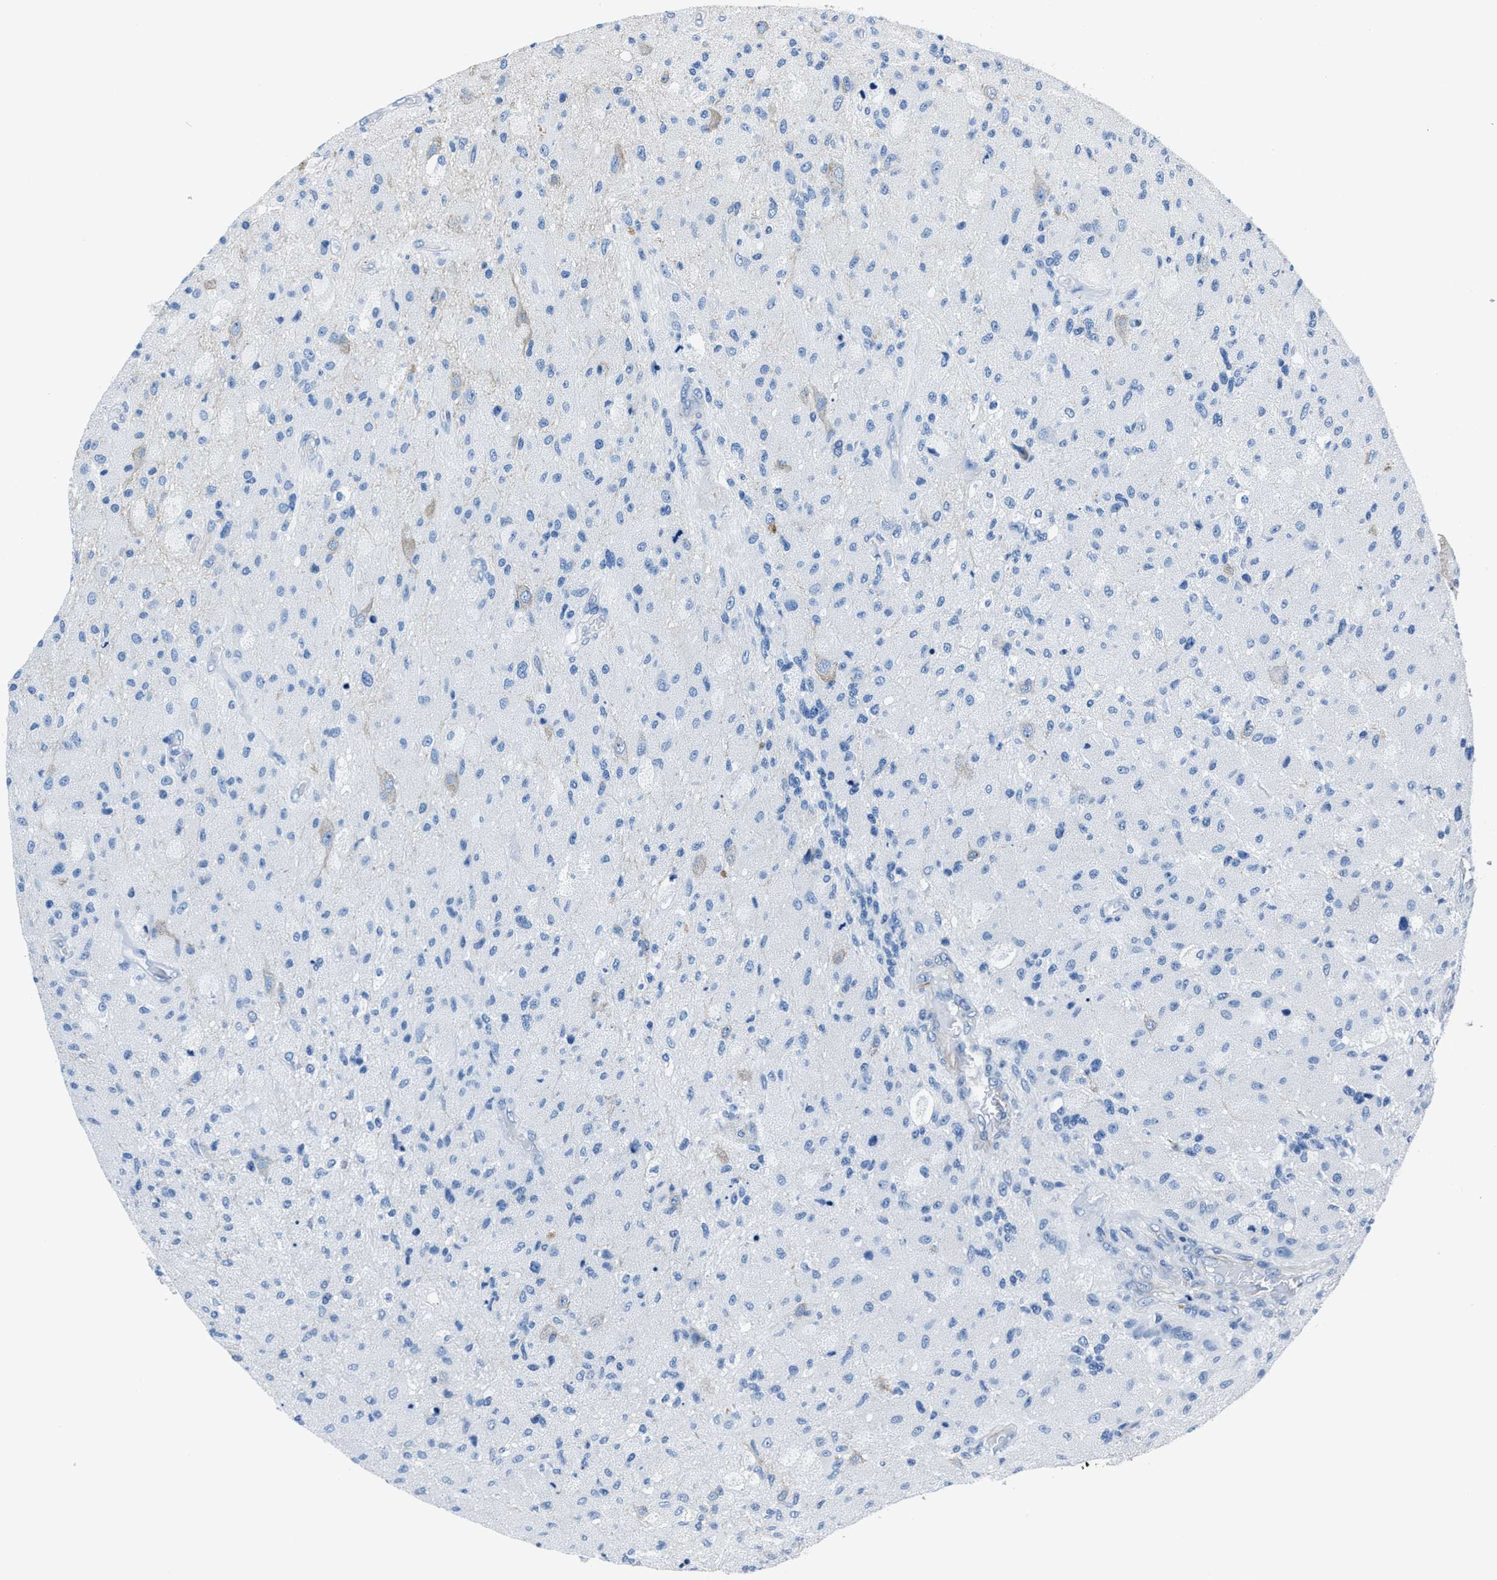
{"staining": {"intensity": "negative", "quantity": "none", "location": "none"}, "tissue": "glioma", "cell_type": "Tumor cells", "image_type": "cancer", "snomed": [{"axis": "morphology", "description": "Normal tissue, NOS"}, {"axis": "morphology", "description": "Glioma, malignant, High grade"}, {"axis": "topography", "description": "Cerebral cortex"}], "caption": "Immunohistochemistry of glioma shows no positivity in tumor cells.", "gene": "LMO7", "patient": {"sex": "male", "age": 77}}